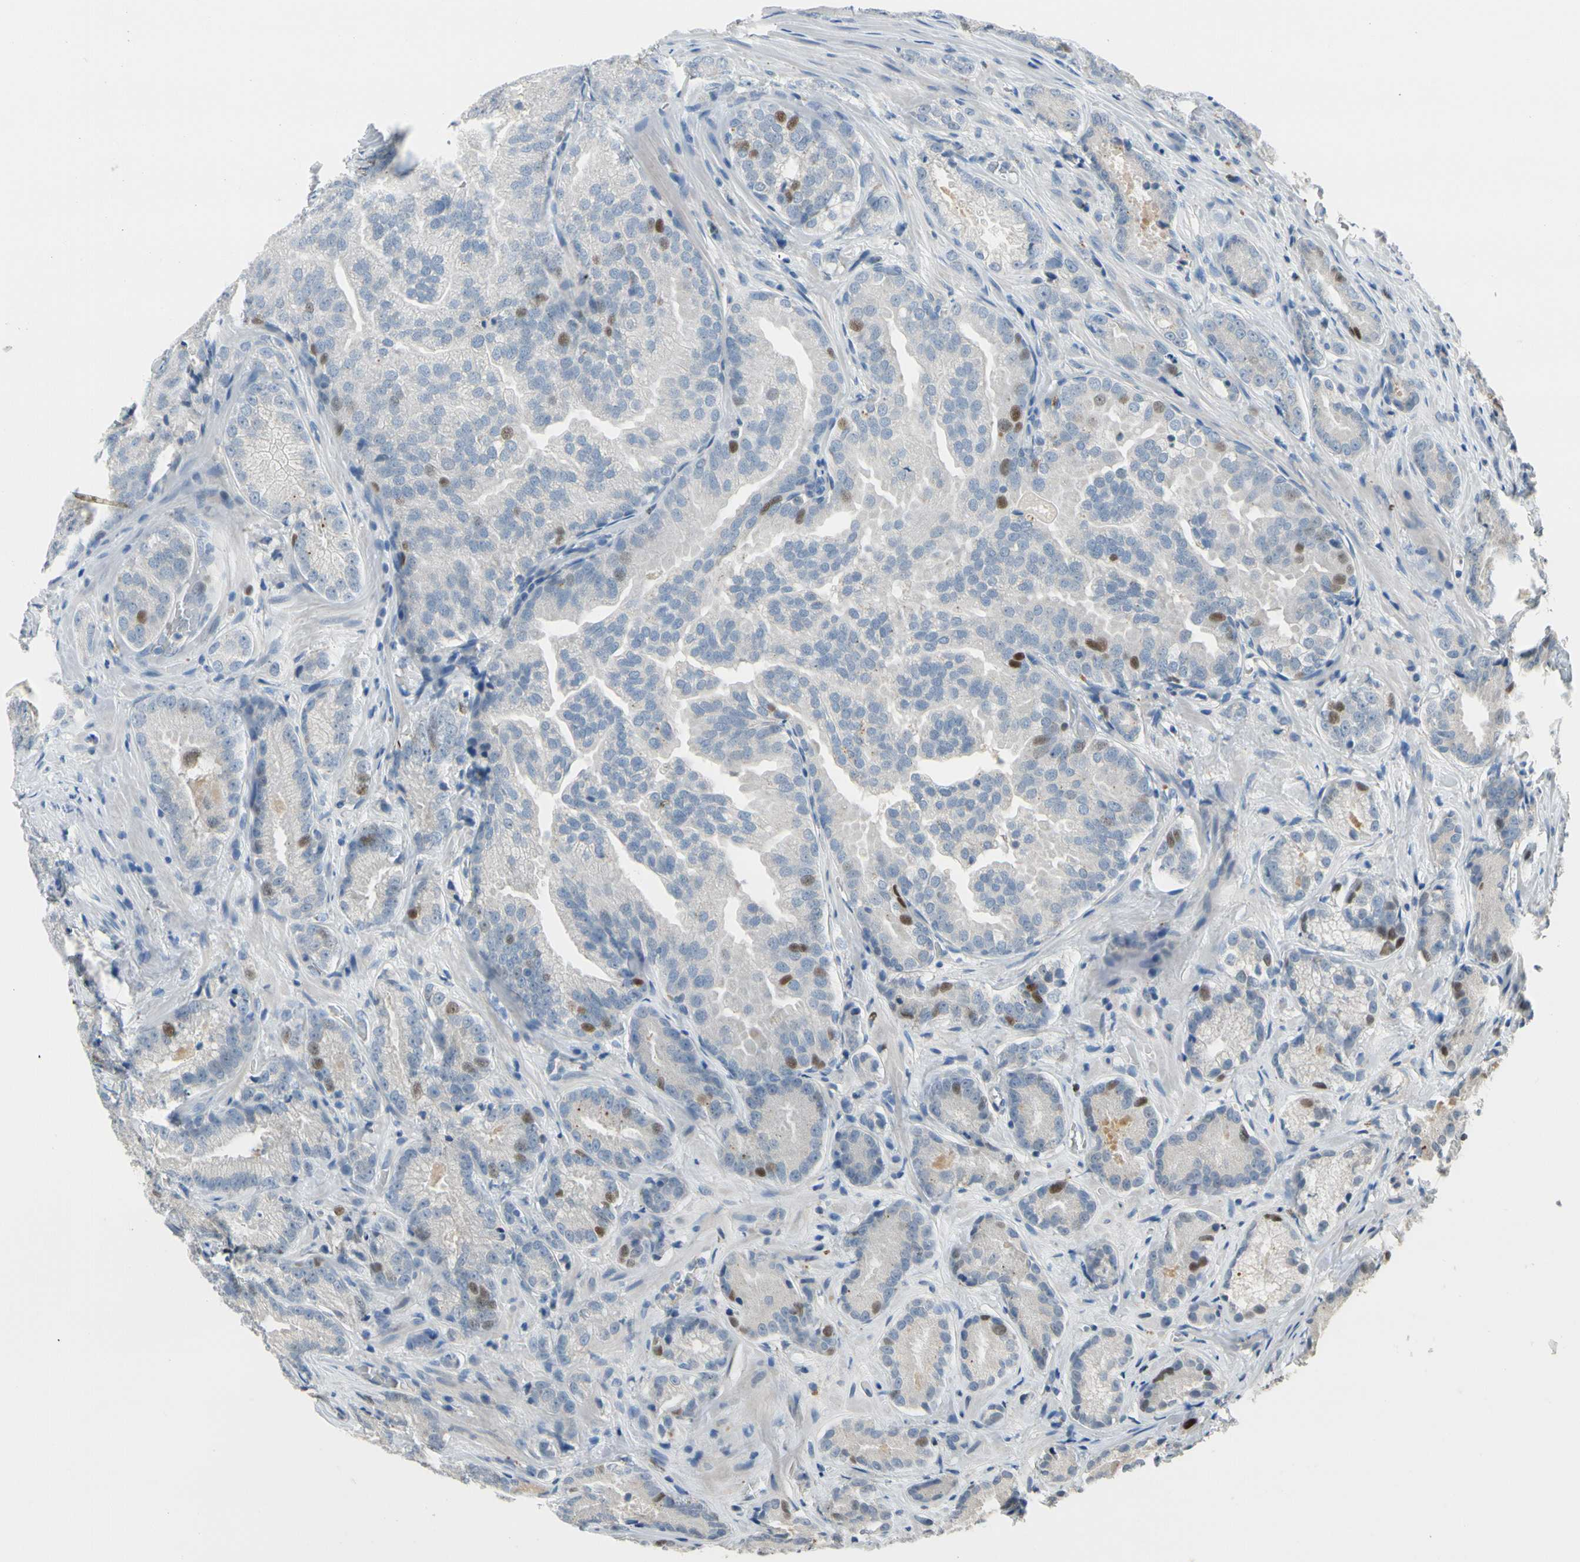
{"staining": {"intensity": "moderate", "quantity": "<25%", "location": "nuclear"}, "tissue": "prostate cancer", "cell_type": "Tumor cells", "image_type": "cancer", "snomed": [{"axis": "morphology", "description": "Adenocarcinoma, High grade"}, {"axis": "topography", "description": "Prostate"}], "caption": "Moderate nuclear protein positivity is appreciated in about <25% of tumor cells in prostate adenocarcinoma (high-grade). (brown staining indicates protein expression, while blue staining denotes nuclei).", "gene": "ZKSCAN4", "patient": {"sex": "male", "age": 64}}